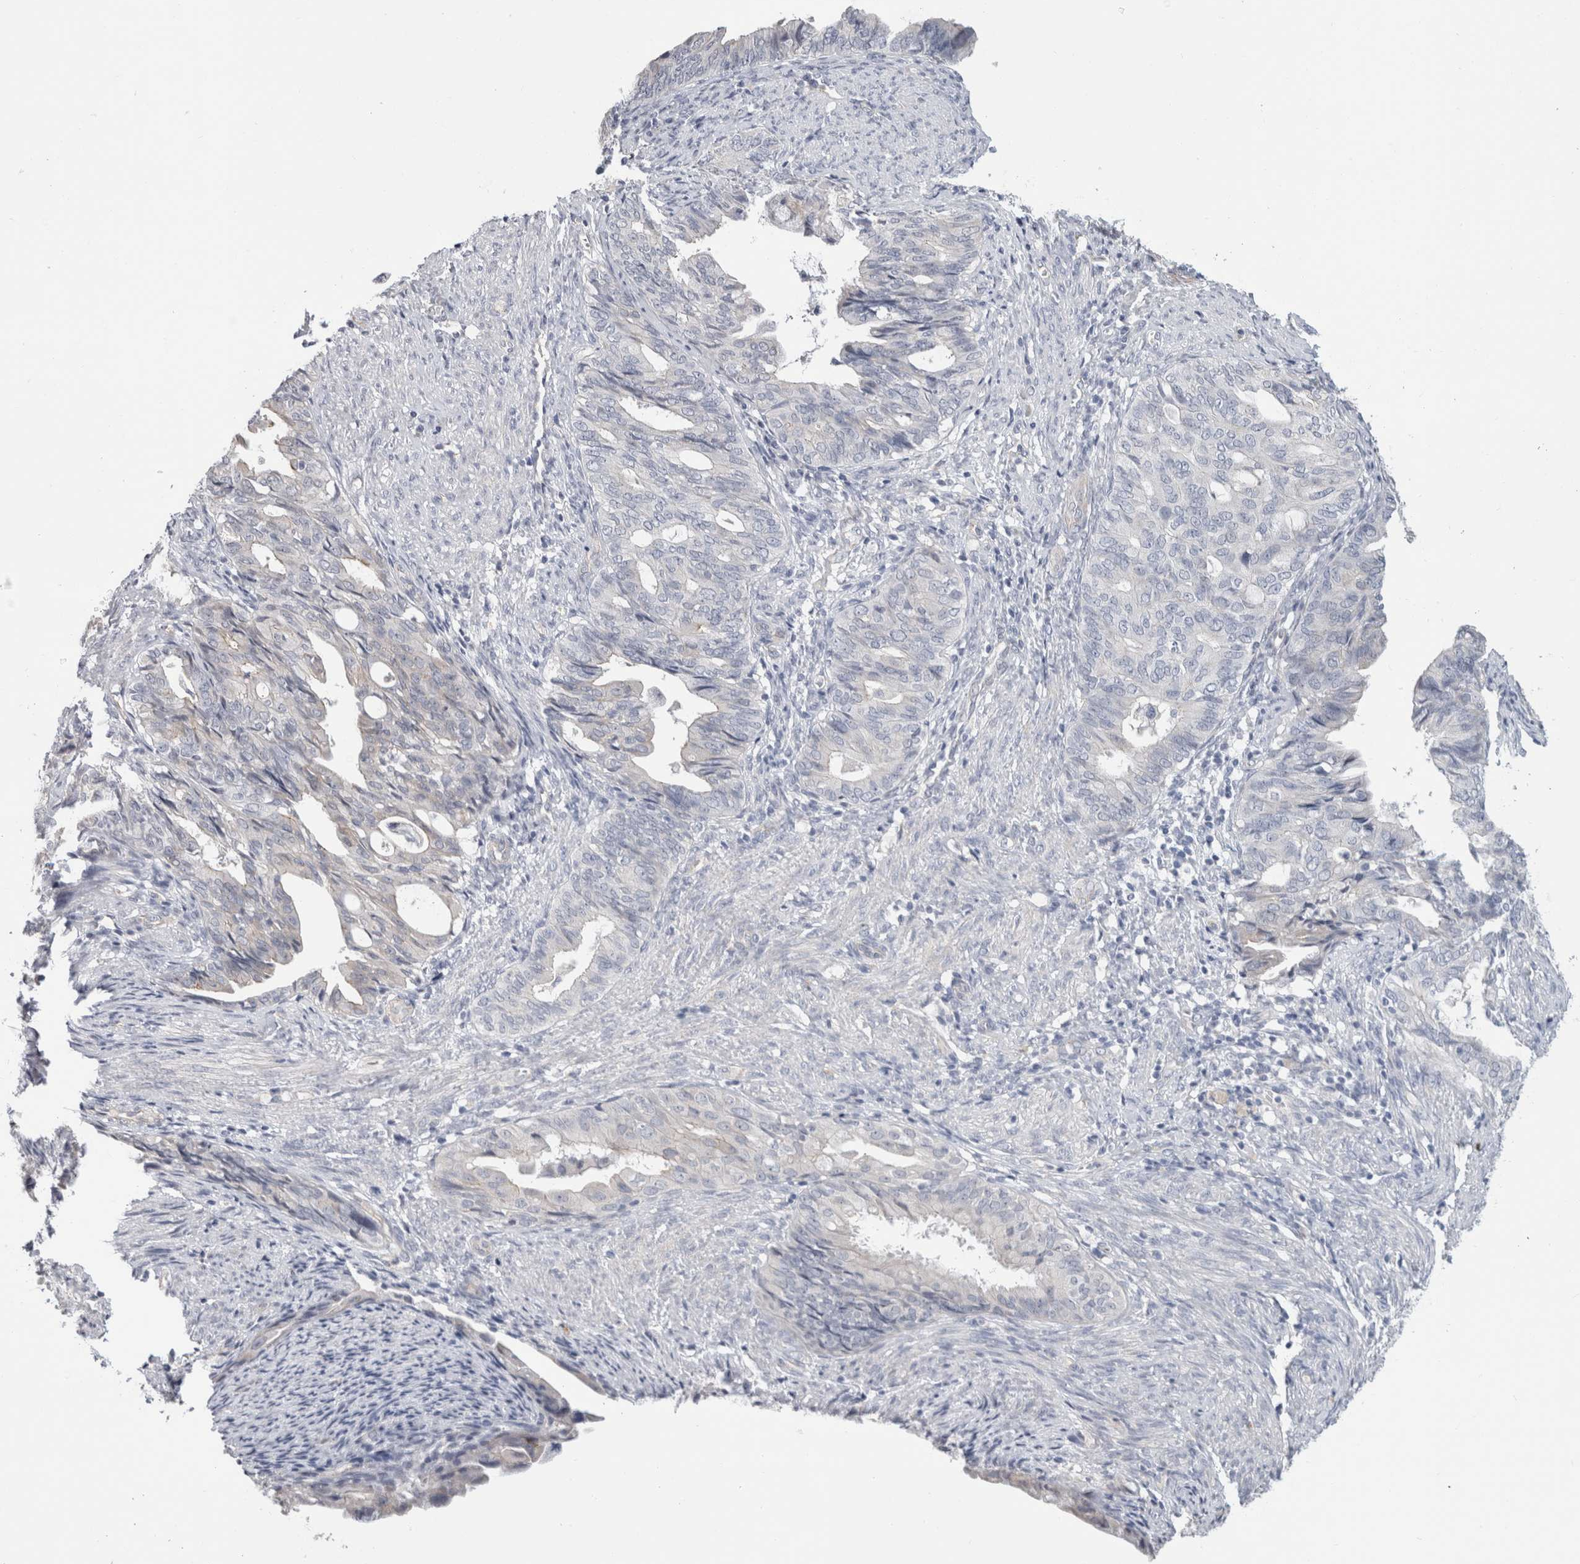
{"staining": {"intensity": "negative", "quantity": "none", "location": "none"}, "tissue": "endometrial cancer", "cell_type": "Tumor cells", "image_type": "cancer", "snomed": [{"axis": "morphology", "description": "Adenocarcinoma, NOS"}, {"axis": "topography", "description": "Endometrium"}], "caption": "Human endometrial adenocarcinoma stained for a protein using IHC demonstrates no positivity in tumor cells.", "gene": "AFP", "patient": {"sex": "female", "age": 86}}